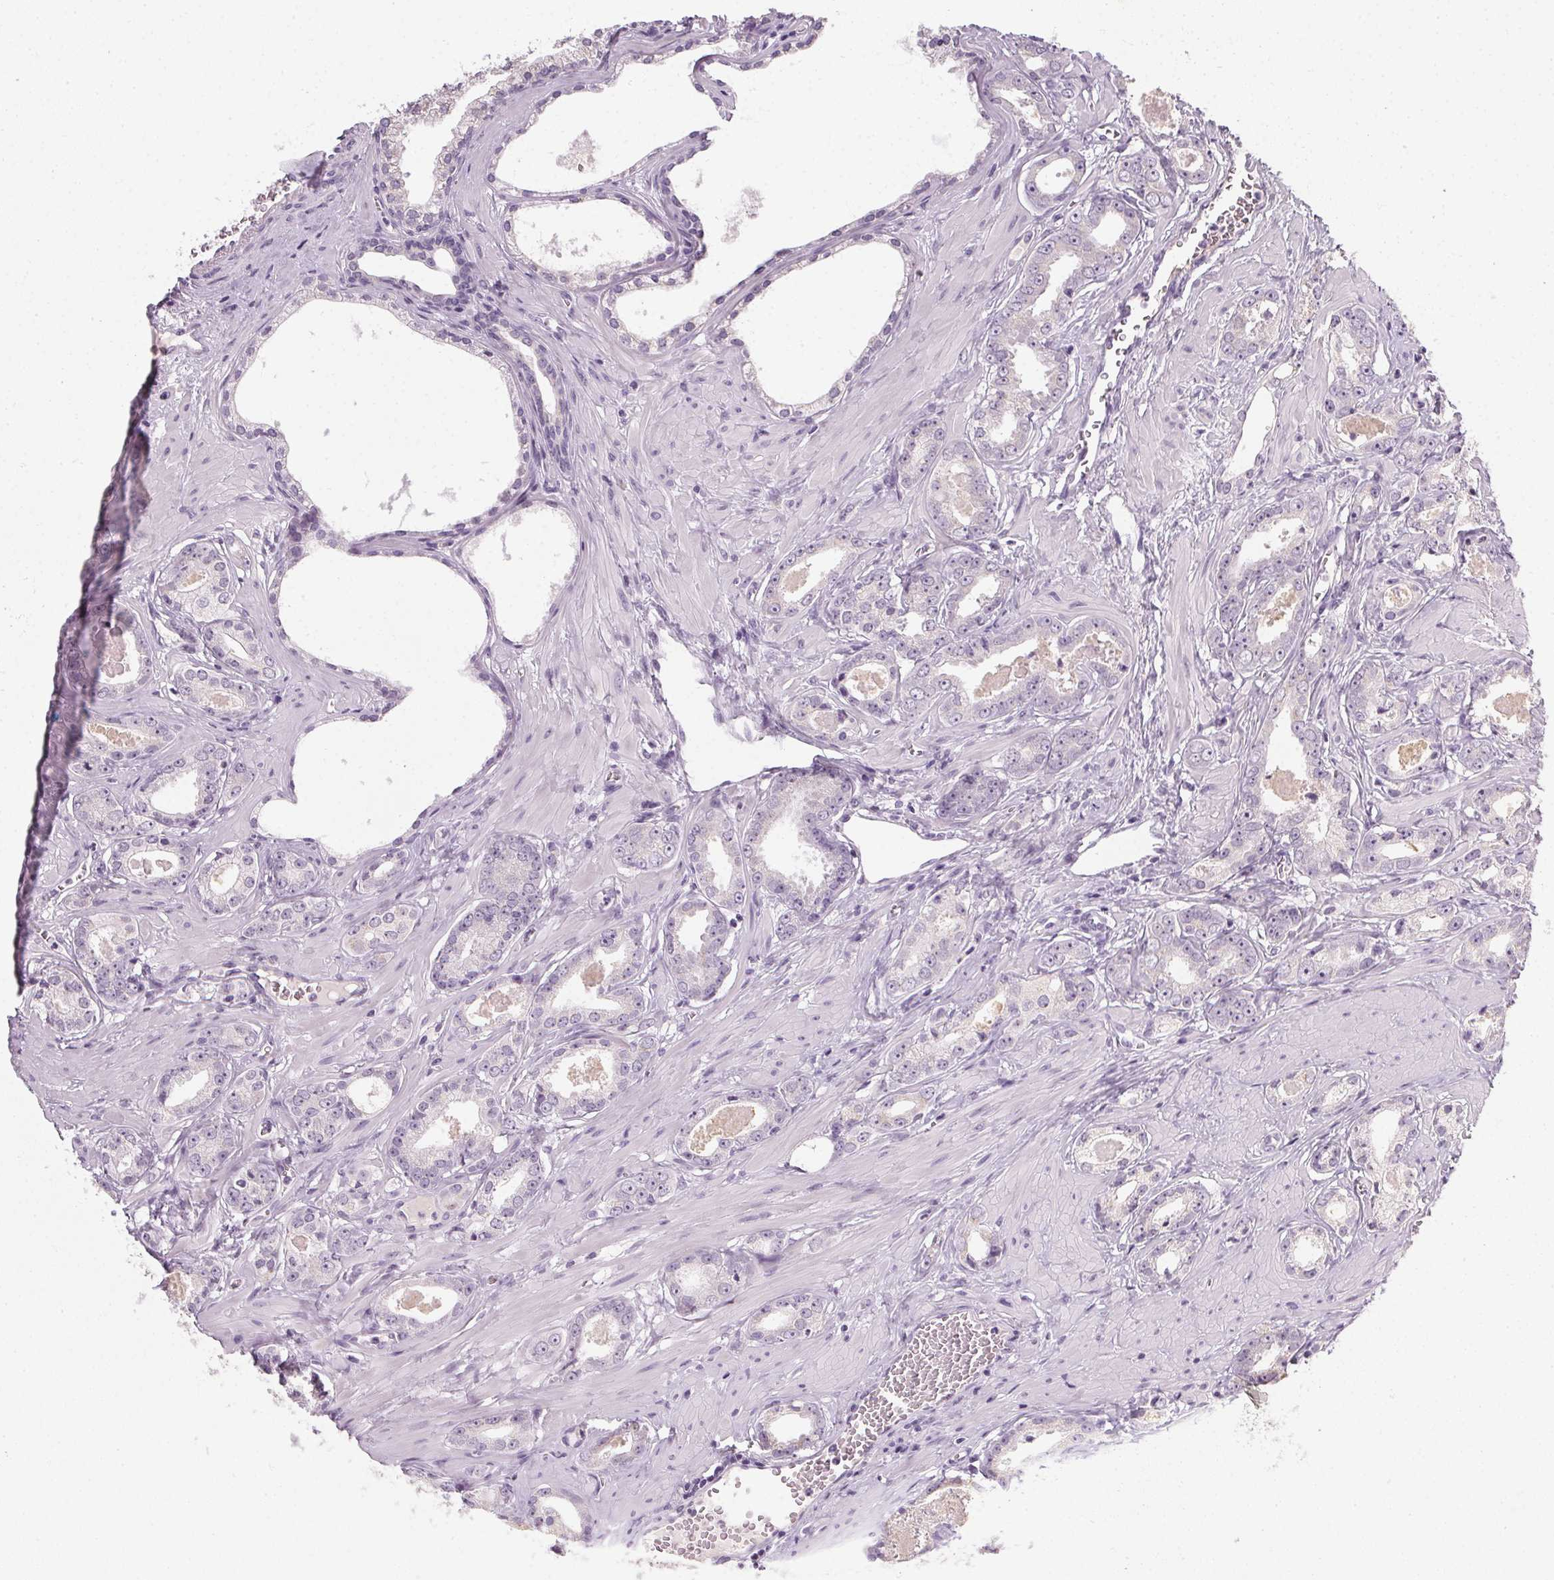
{"staining": {"intensity": "negative", "quantity": "none", "location": "none"}, "tissue": "prostate cancer", "cell_type": "Tumor cells", "image_type": "cancer", "snomed": [{"axis": "morphology", "description": "Adenocarcinoma, Low grade"}, {"axis": "topography", "description": "Prostate"}], "caption": "Image shows no significant protein staining in tumor cells of prostate cancer. (Immunohistochemistry (ihc), brightfield microscopy, high magnification).", "gene": "TMEM72", "patient": {"sex": "male", "age": 64}}